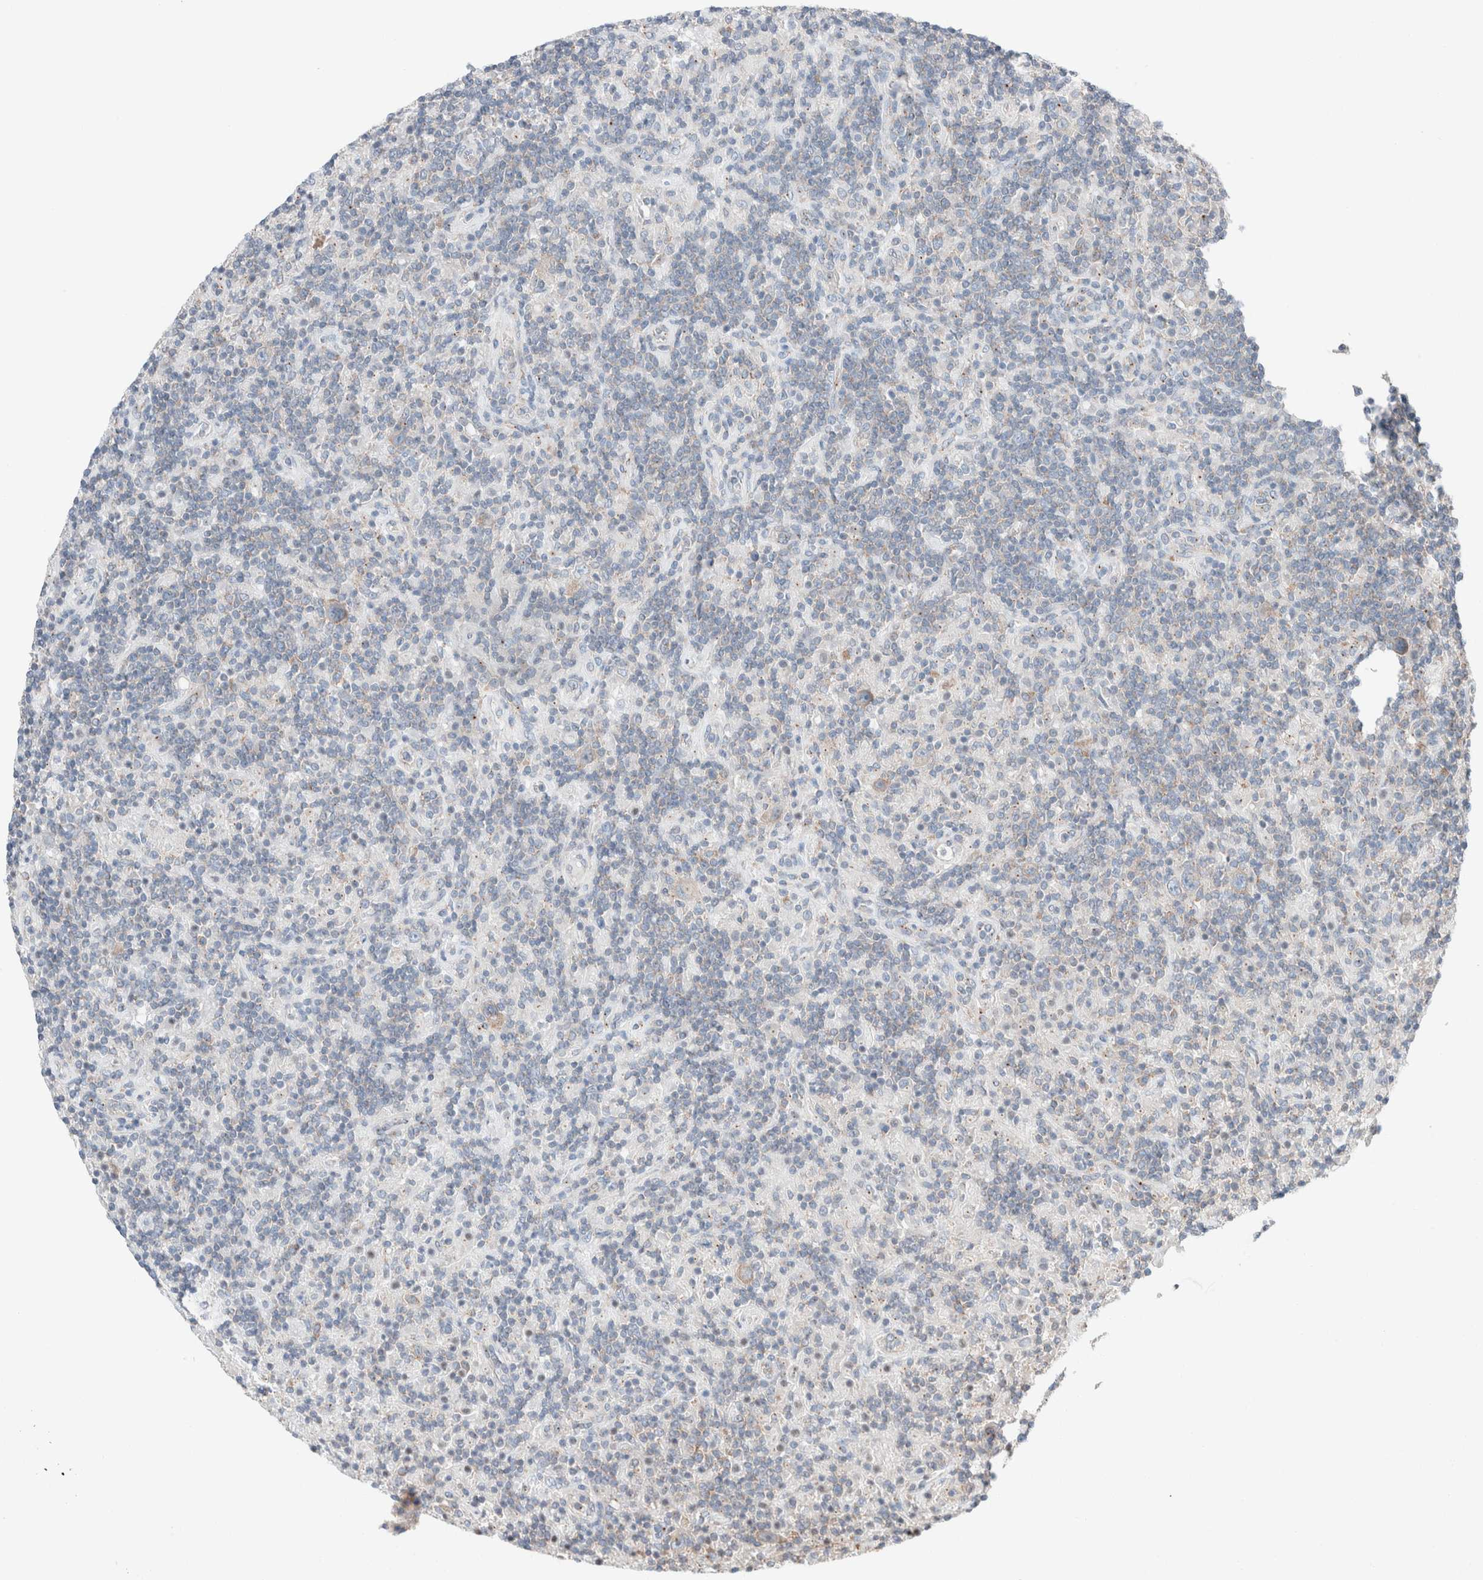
{"staining": {"intensity": "weak", "quantity": "25%-75%", "location": "cytoplasmic/membranous"}, "tissue": "lymphoma", "cell_type": "Tumor cells", "image_type": "cancer", "snomed": [{"axis": "morphology", "description": "Hodgkin's disease, NOS"}, {"axis": "topography", "description": "Lymph node"}], "caption": "High-magnification brightfield microscopy of Hodgkin's disease stained with DAB (3,3'-diaminobenzidine) (brown) and counterstained with hematoxylin (blue). tumor cells exhibit weak cytoplasmic/membranous expression is present in about25%-75% of cells. (brown staining indicates protein expression, while blue staining denotes nuclei).", "gene": "CASC3", "patient": {"sex": "male", "age": 70}}